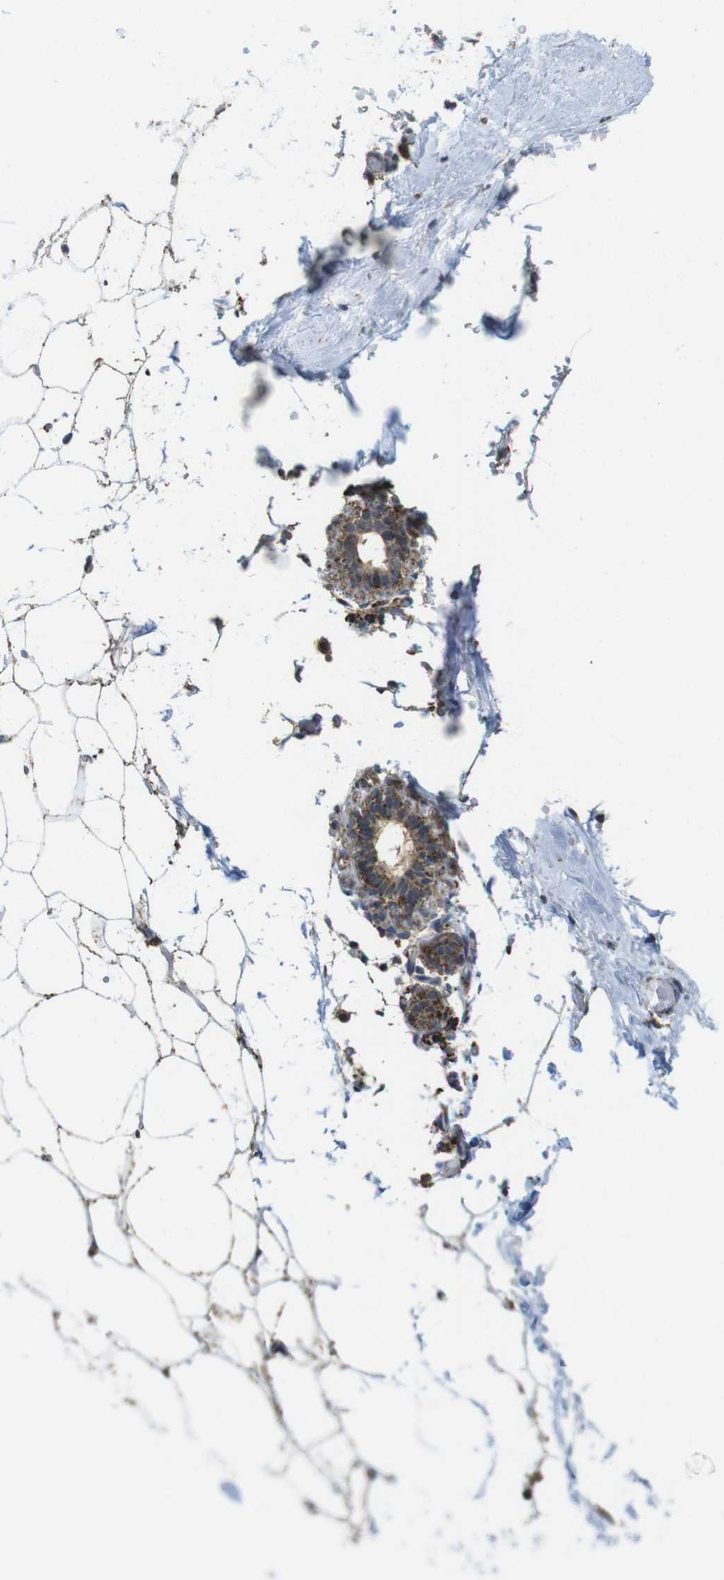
{"staining": {"intensity": "strong", "quantity": "25%-75%", "location": "cytoplasmic/membranous"}, "tissue": "adipose tissue", "cell_type": "Adipocytes", "image_type": "normal", "snomed": [{"axis": "morphology", "description": "Normal tissue, NOS"}, {"axis": "topography", "description": "Breast"}, {"axis": "topography", "description": "Soft tissue"}], "caption": "DAB immunohistochemical staining of benign adipose tissue displays strong cytoplasmic/membranous protein expression in about 25%-75% of adipocytes.", "gene": "CALHM2", "patient": {"sex": "female", "age": 75}}